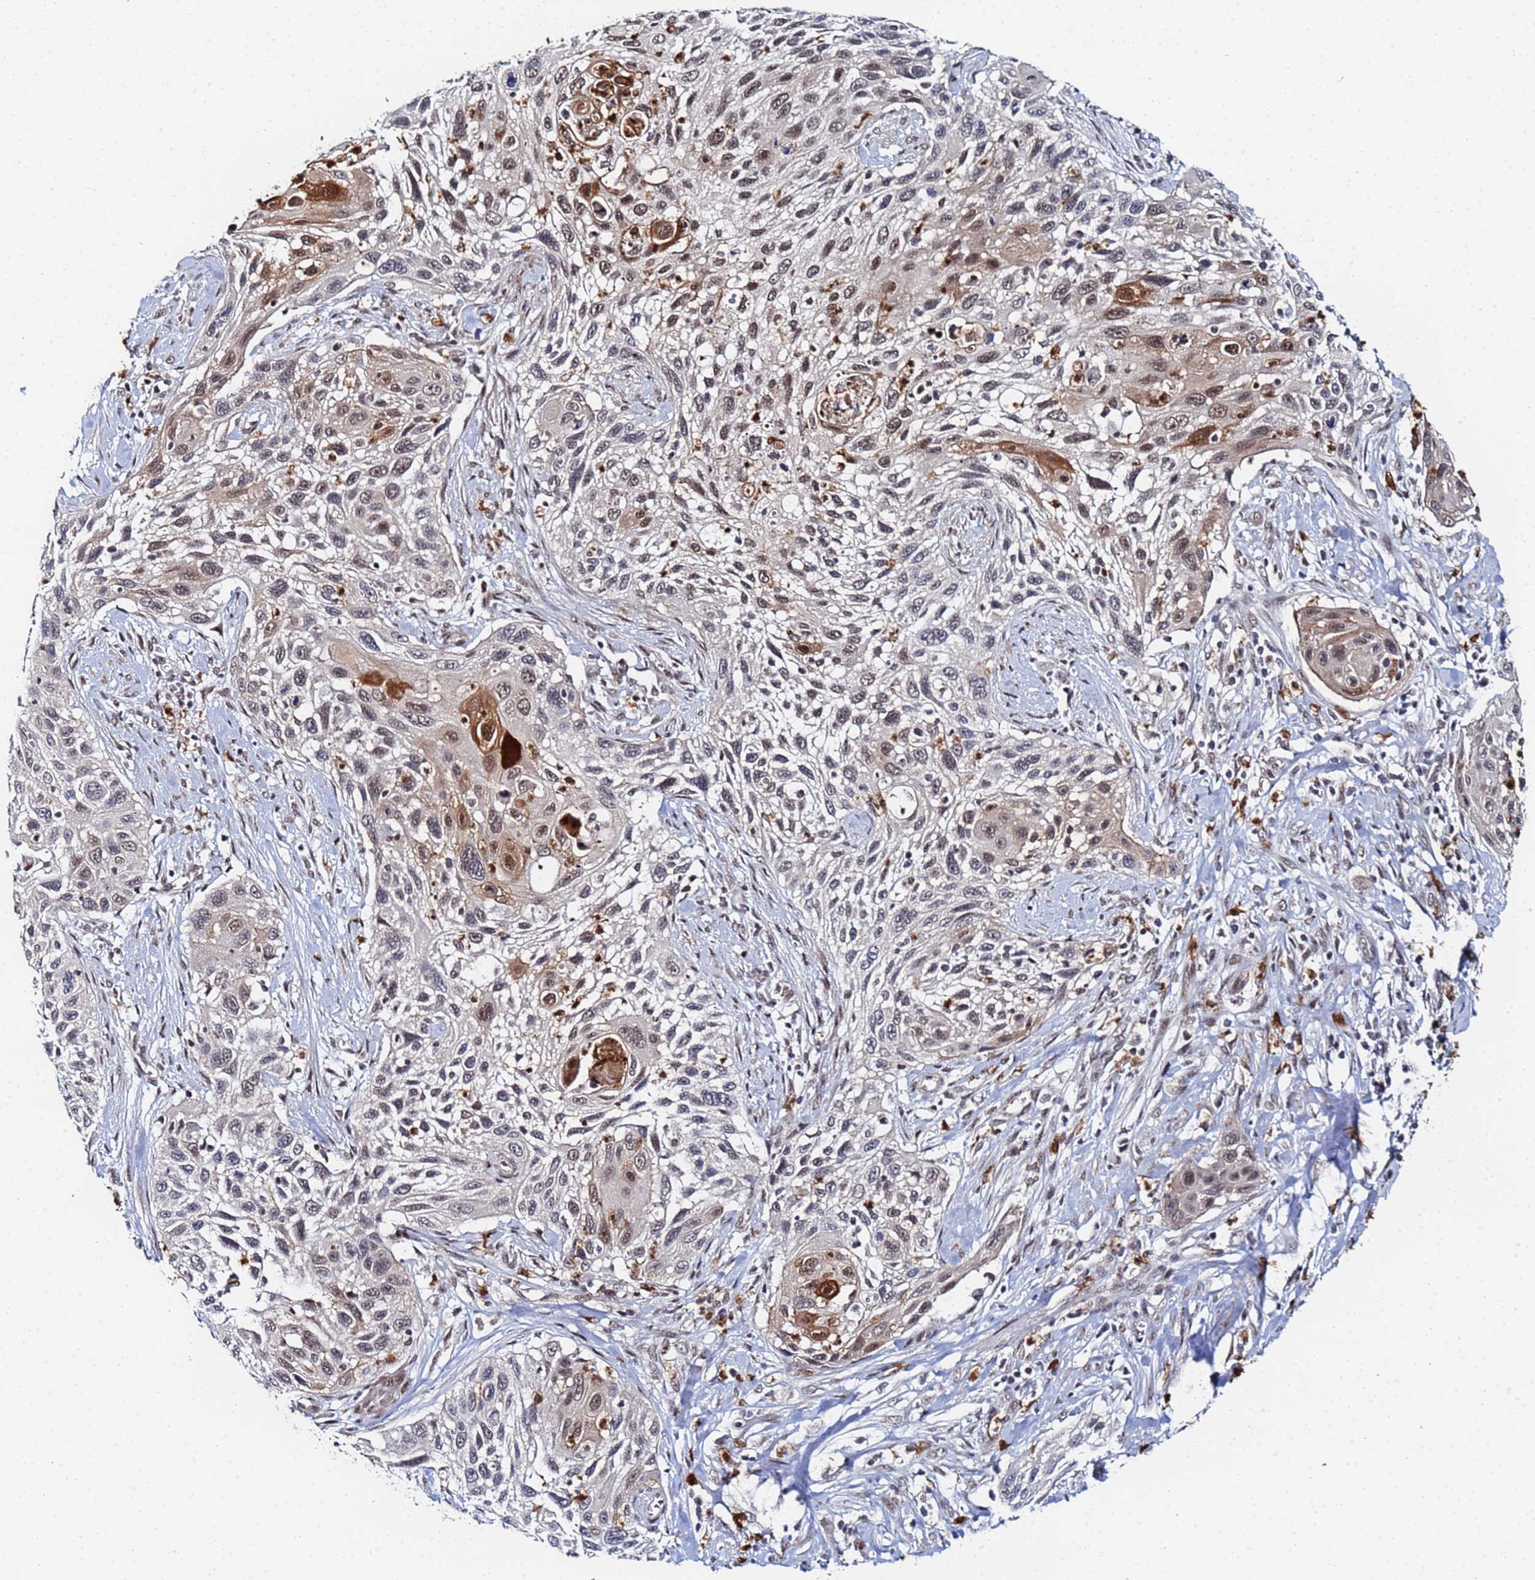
{"staining": {"intensity": "moderate", "quantity": "<25%", "location": "cytoplasmic/membranous,nuclear"}, "tissue": "cervical cancer", "cell_type": "Tumor cells", "image_type": "cancer", "snomed": [{"axis": "morphology", "description": "Squamous cell carcinoma, NOS"}, {"axis": "topography", "description": "Cervix"}], "caption": "Cervical cancer stained with a protein marker exhibits moderate staining in tumor cells.", "gene": "MTCL1", "patient": {"sex": "female", "age": 70}}